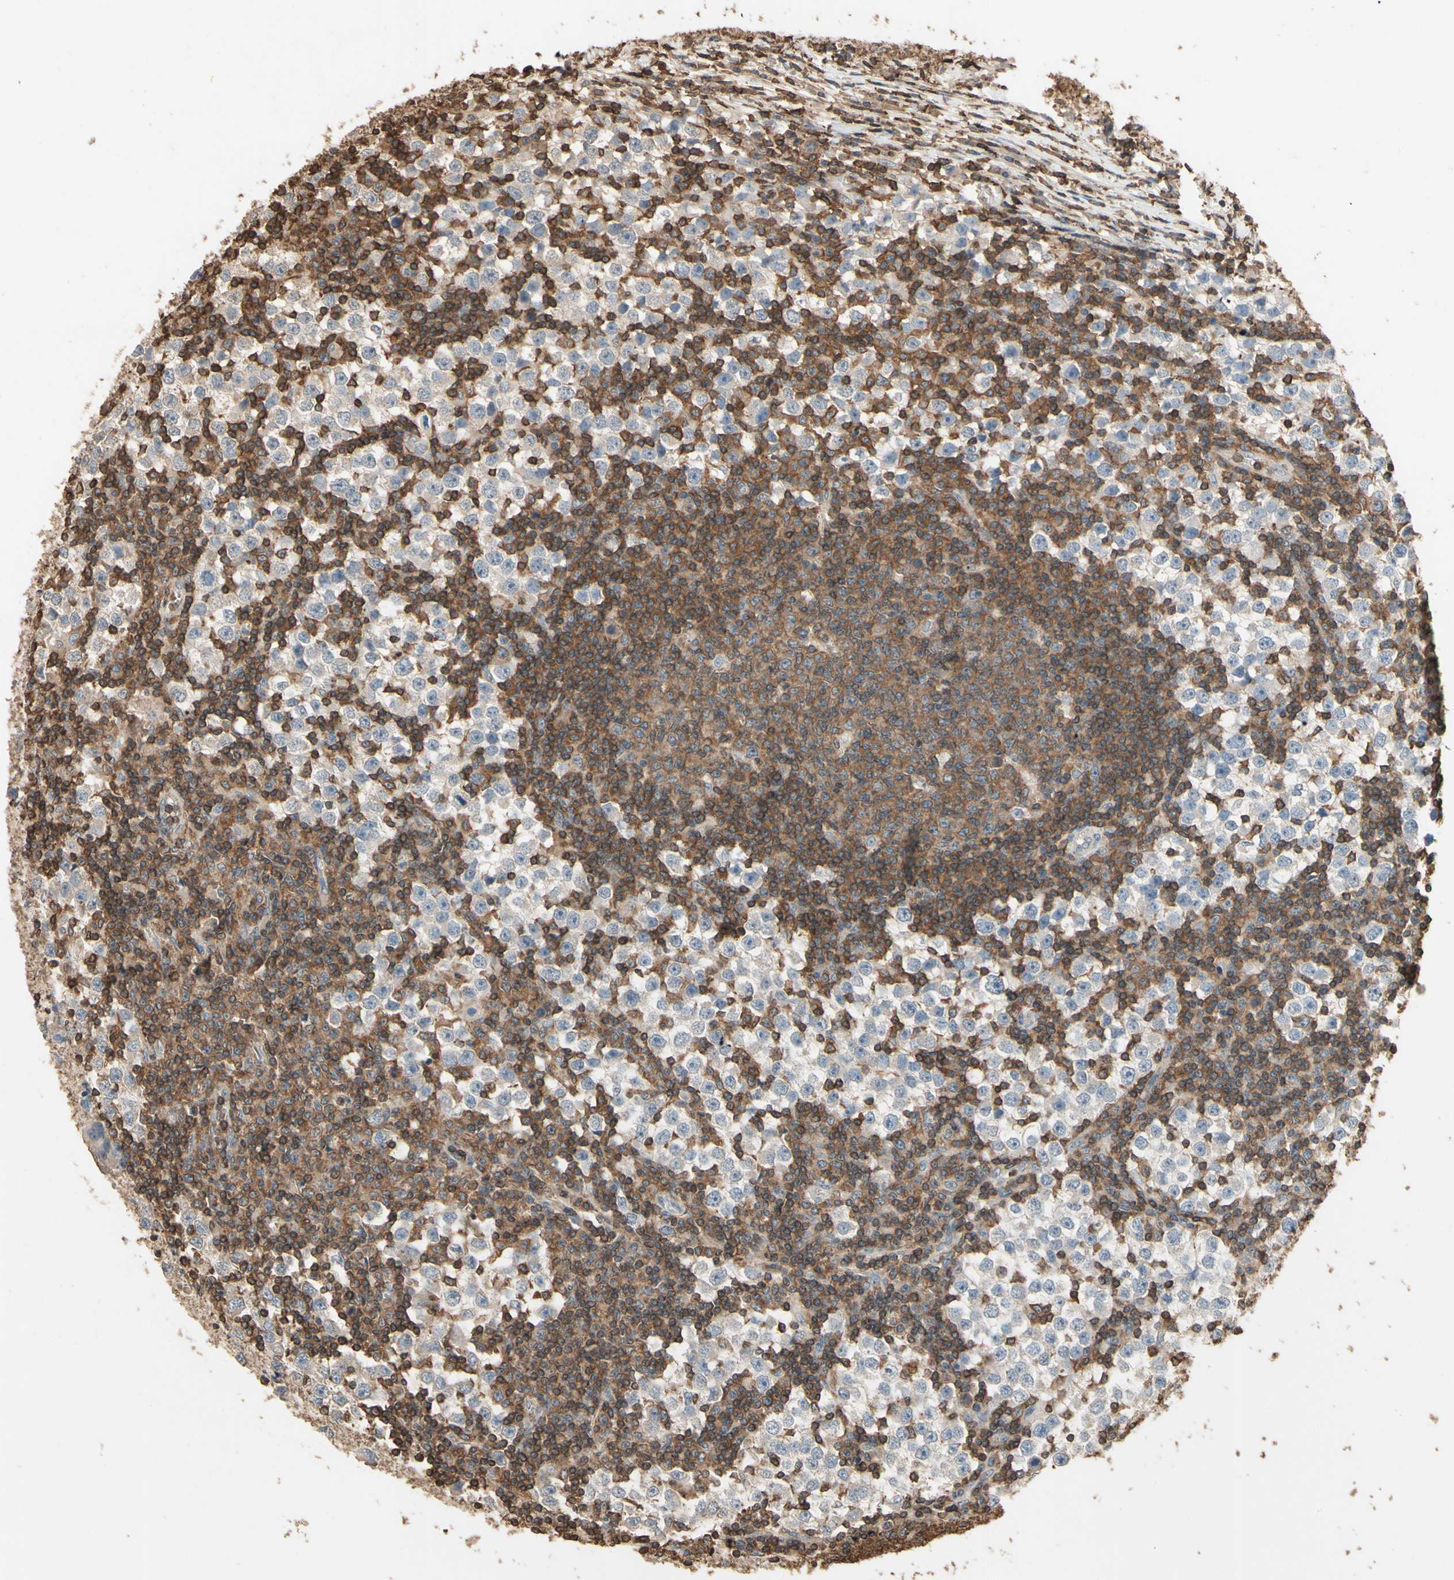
{"staining": {"intensity": "negative", "quantity": "none", "location": "none"}, "tissue": "testis cancer", "cell_type": "Tumor cells", "image_type": "cancer", "snomed": [{"axis": "morphology", "description": "Seminoma, NOS"}, {"axis": "topography", "description": "Testis"}], "caption": "Immunohistochemical staining of human testis cancer reveals no significant staining in tumor cells.", "gene": "MAP3K10", "patient": {"sex": "male", "age": 65}}